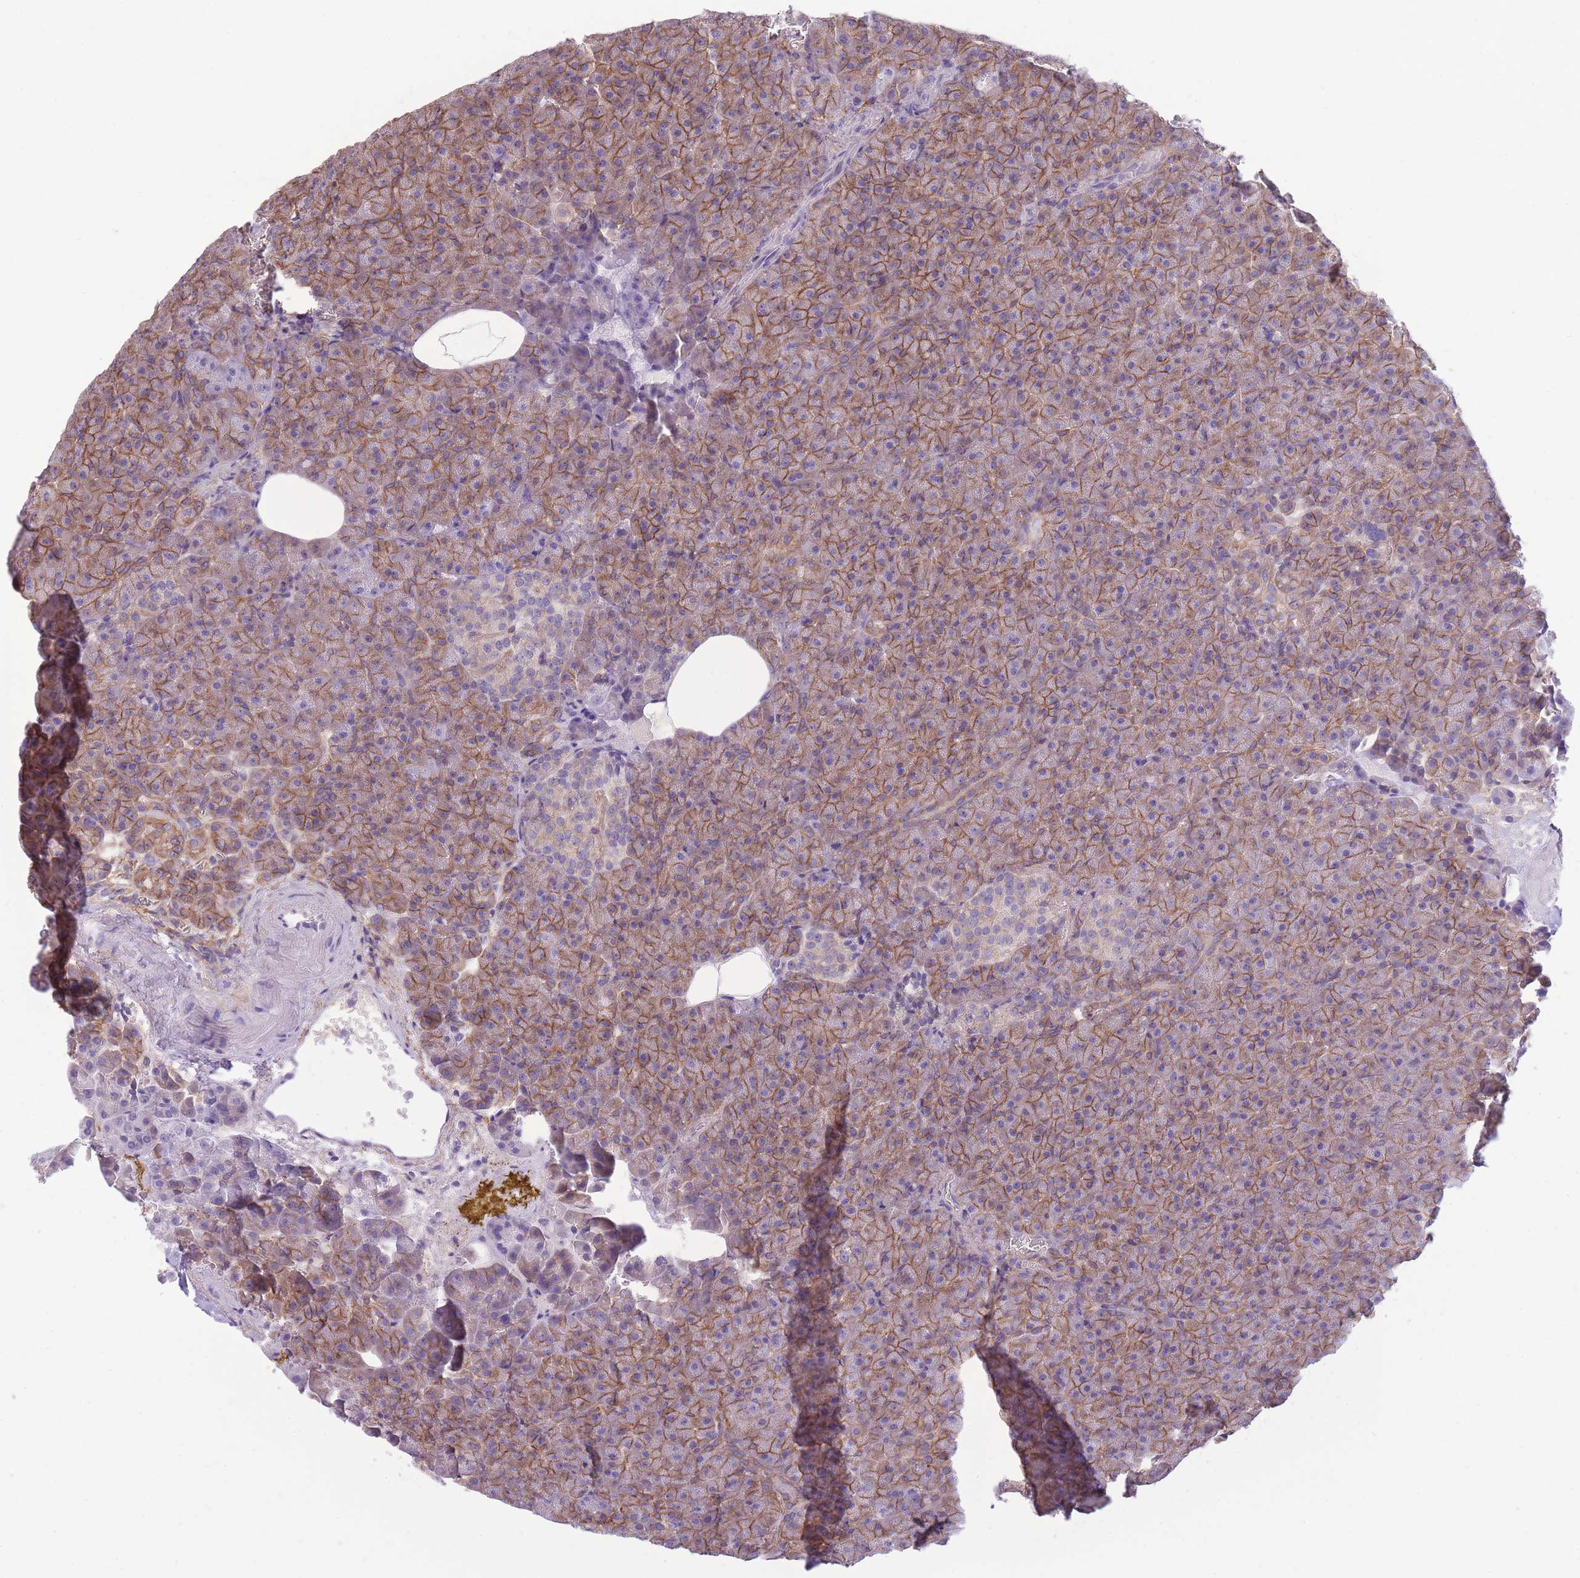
{"staining": {"intensity": "moderate", "quantity": ">75%", "location": "cytoplasmic/membranous"}, "tissue": "pancreas", "cell_type": "Exocrine glandular cells", "image_type": "normal", "snomed": [{"axis": "morphology", "description": "Normal tissue, NOS"}, {"axis": "topography", "description": "Pancreas"}], "caption": "High-power microscopy captured an immunohistochemistry (IHC) micrograph of benign pancreas, revealing moderate cytoplasmic/membranous expression in approximately >75% of exocrine glandular cells. Immunohistochemistry stains the protein in brown and the nuclei are stained blue.", "gene": "ADD1", "patient": {"sex": "female", "age": 74}}